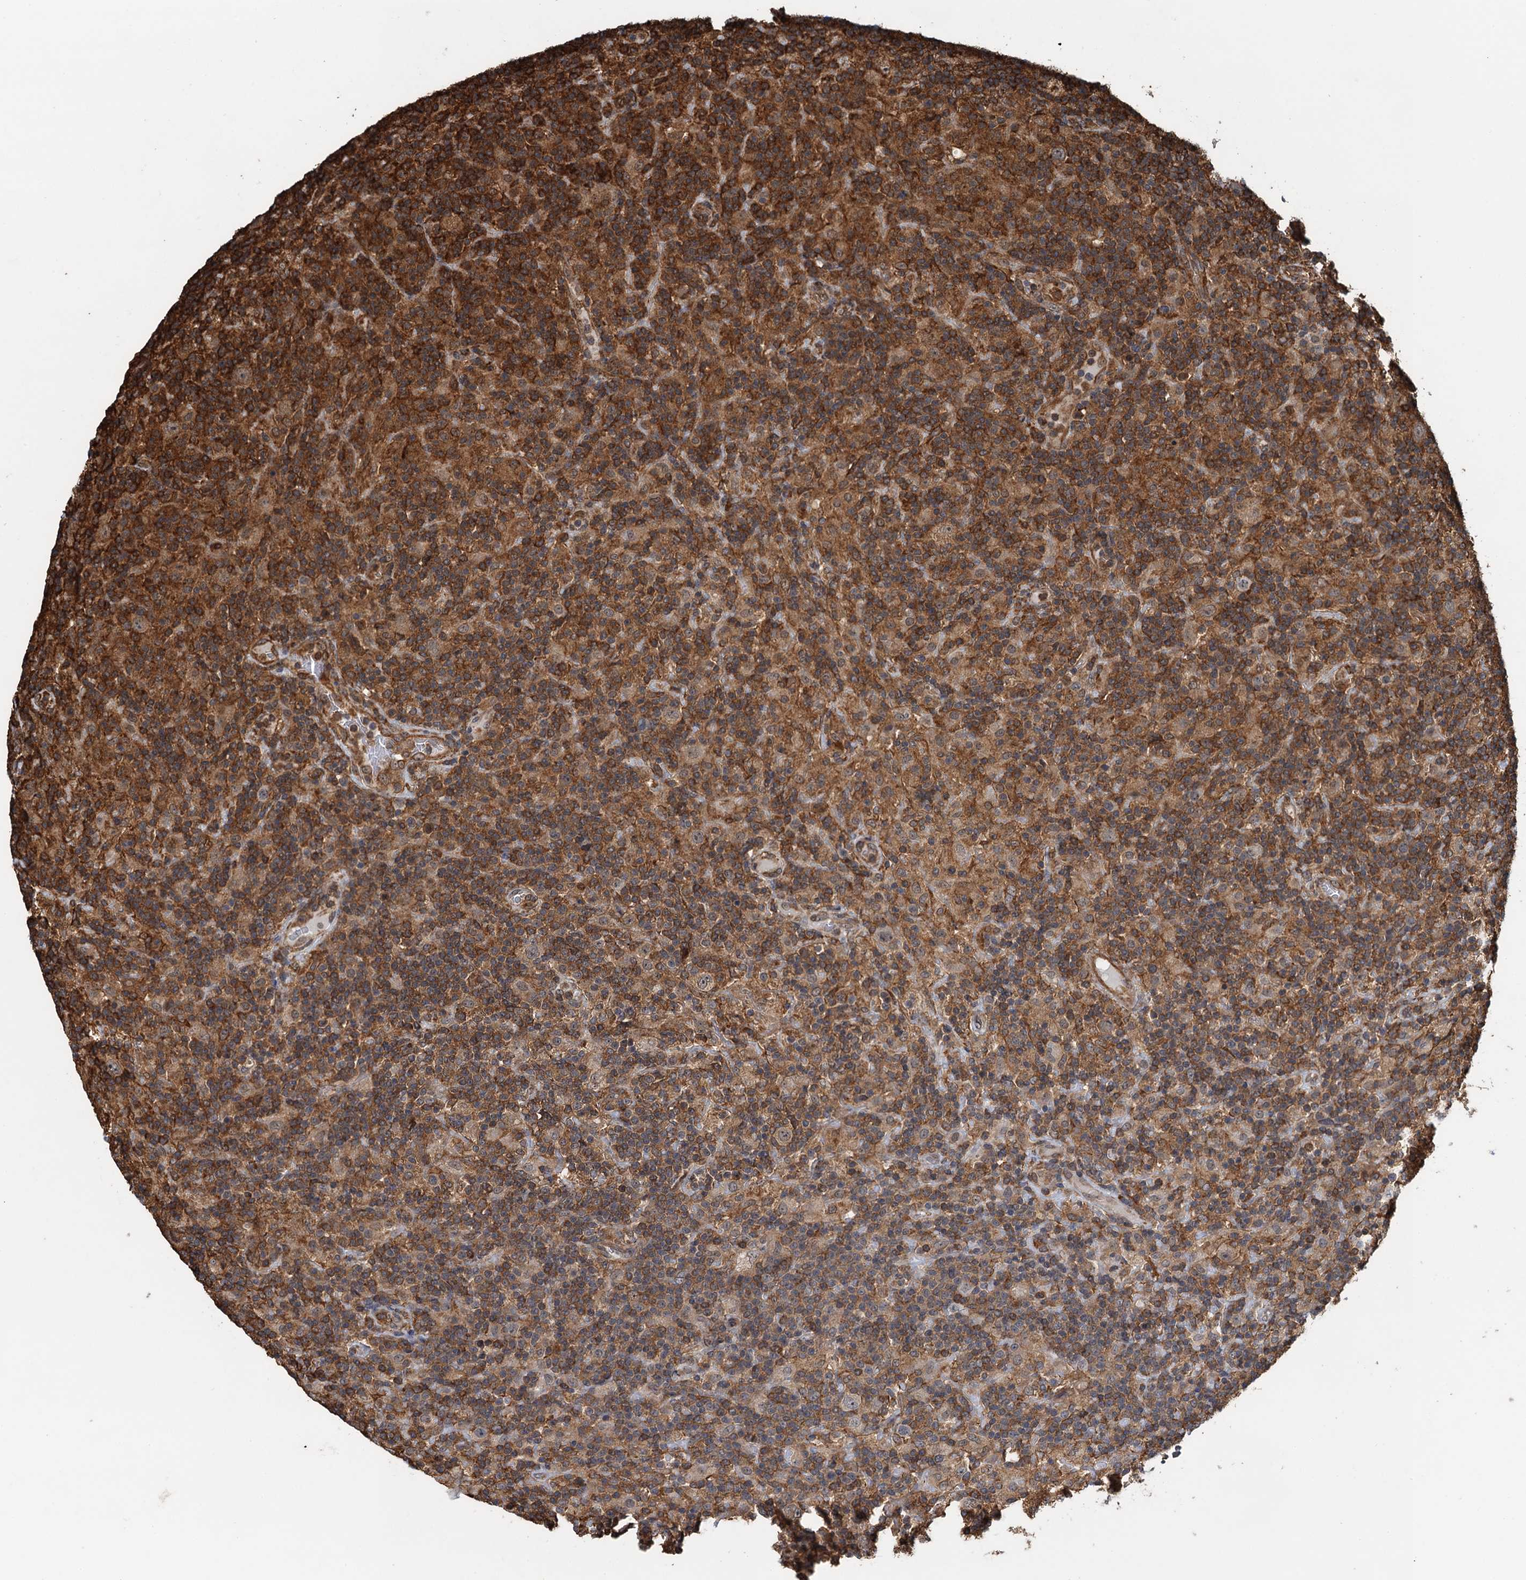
{"staining": {"intensity": "weak", "quantity": "25%-75%", "location": "cytoplasmic/membranous"}, "tissue": "lymphoma", "cell_type": "Tumor cells", "image_type": "cancer", "snomed": [{"axis": "morphology", "description": "Hodgkin's disease, NOS"}, {"axis": "topography", "description": "Lymph node"}], "caption": "The immunohistochemical stain shows weak cytoplasmic/membranous positivity in tumor cells of lymphoma tissue. (DAB IHC, brown staining for protein, blue staining for nuclei).", "gene": "WHAMM", "patient": {"sex": "male", "age": 70}}